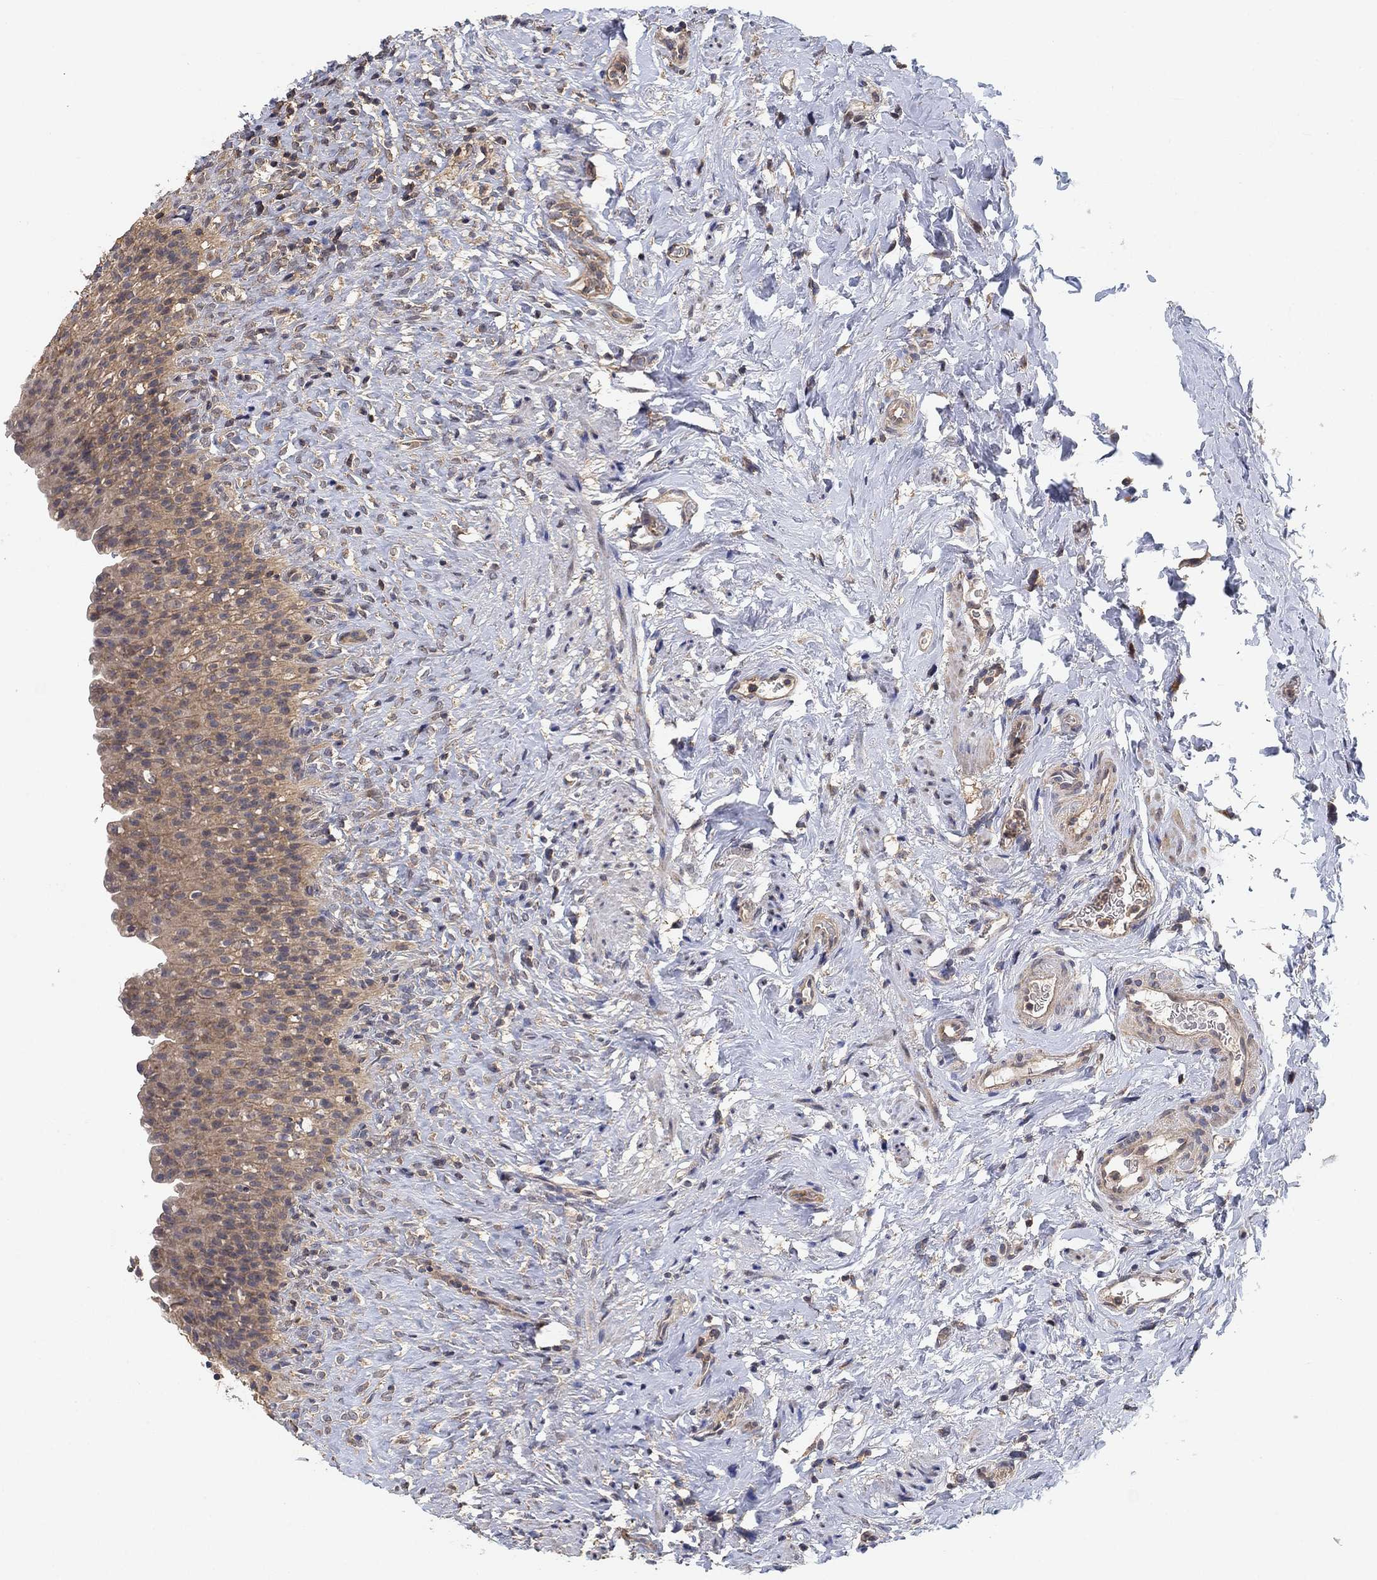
{"staining": {"intensity": "weak", "quantity": ">75%", "location": "cytoplasmic/membranous"}, "tissue": "urinary bladder", "cell_type": "Urothelial cells", "image_type": "normal", "snomed": [{"axis": "morphology", "description": "Normal tissue, NOS"}, {"axis": "topography", "description": "Urinary bladder"}], "caption": "The micrograph demonstrates staining of normal urinary bladder, revealing weak cytoplasmic/membranous protein expression (brown color) within urothelial cells.", "gene": "CCDC43", "patient": {"sex": "male", "age": 76}}